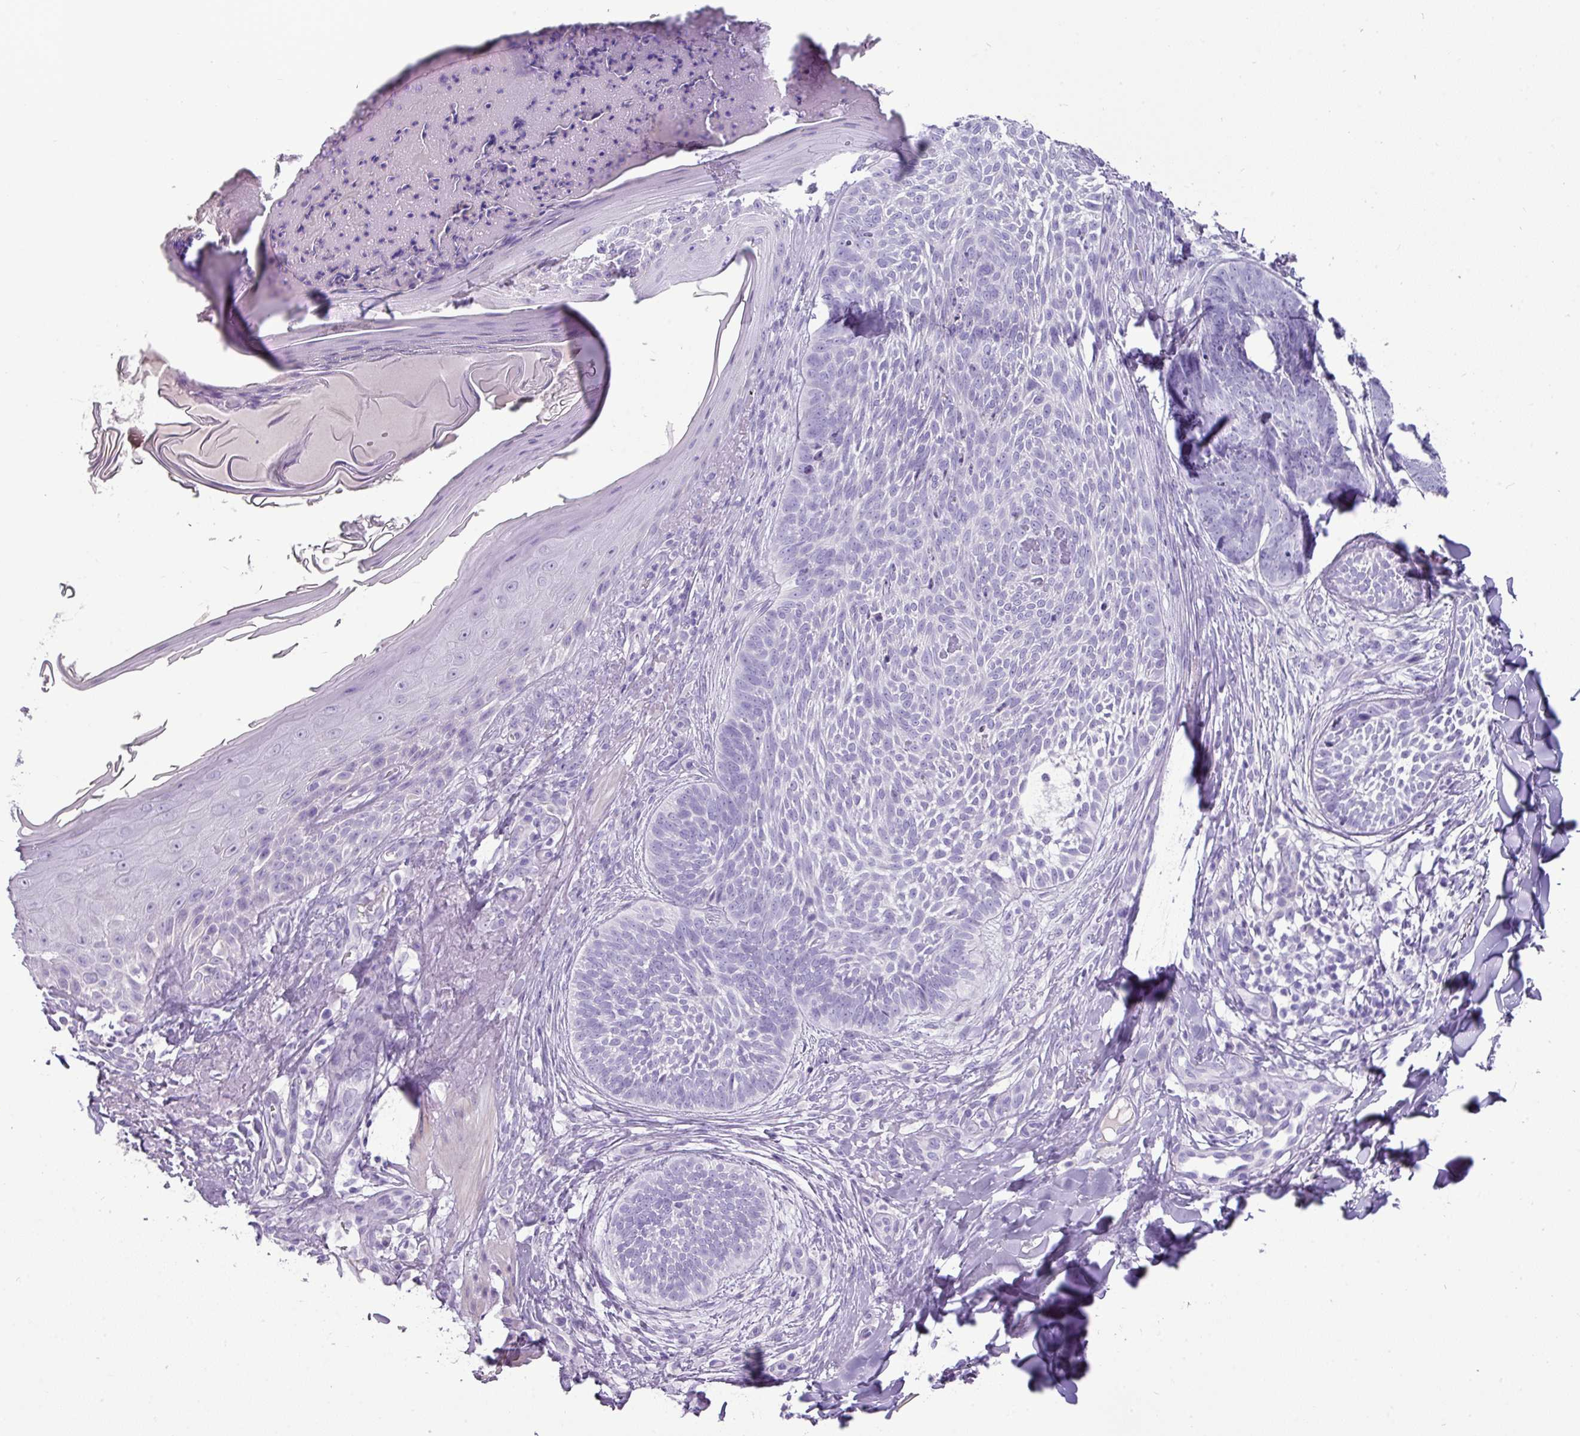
{"staining": {"intensity": "negative", "quantity": "none", "location": "none"}, "tissue": "skin cancer", "cell_type": "Tumor cells", "image_type": "cancer", "snomed": [{"axis": "morphology", "description": "Basal cell carcinoma"}, {"axis": "topography", "description": "Skin"}], "caption": "A micrograph of human skin basal cell carcinoma is negative for staining in tumor cells.", "gene": "GSTA3", "patient": {"sex": "female", "age": 61}}